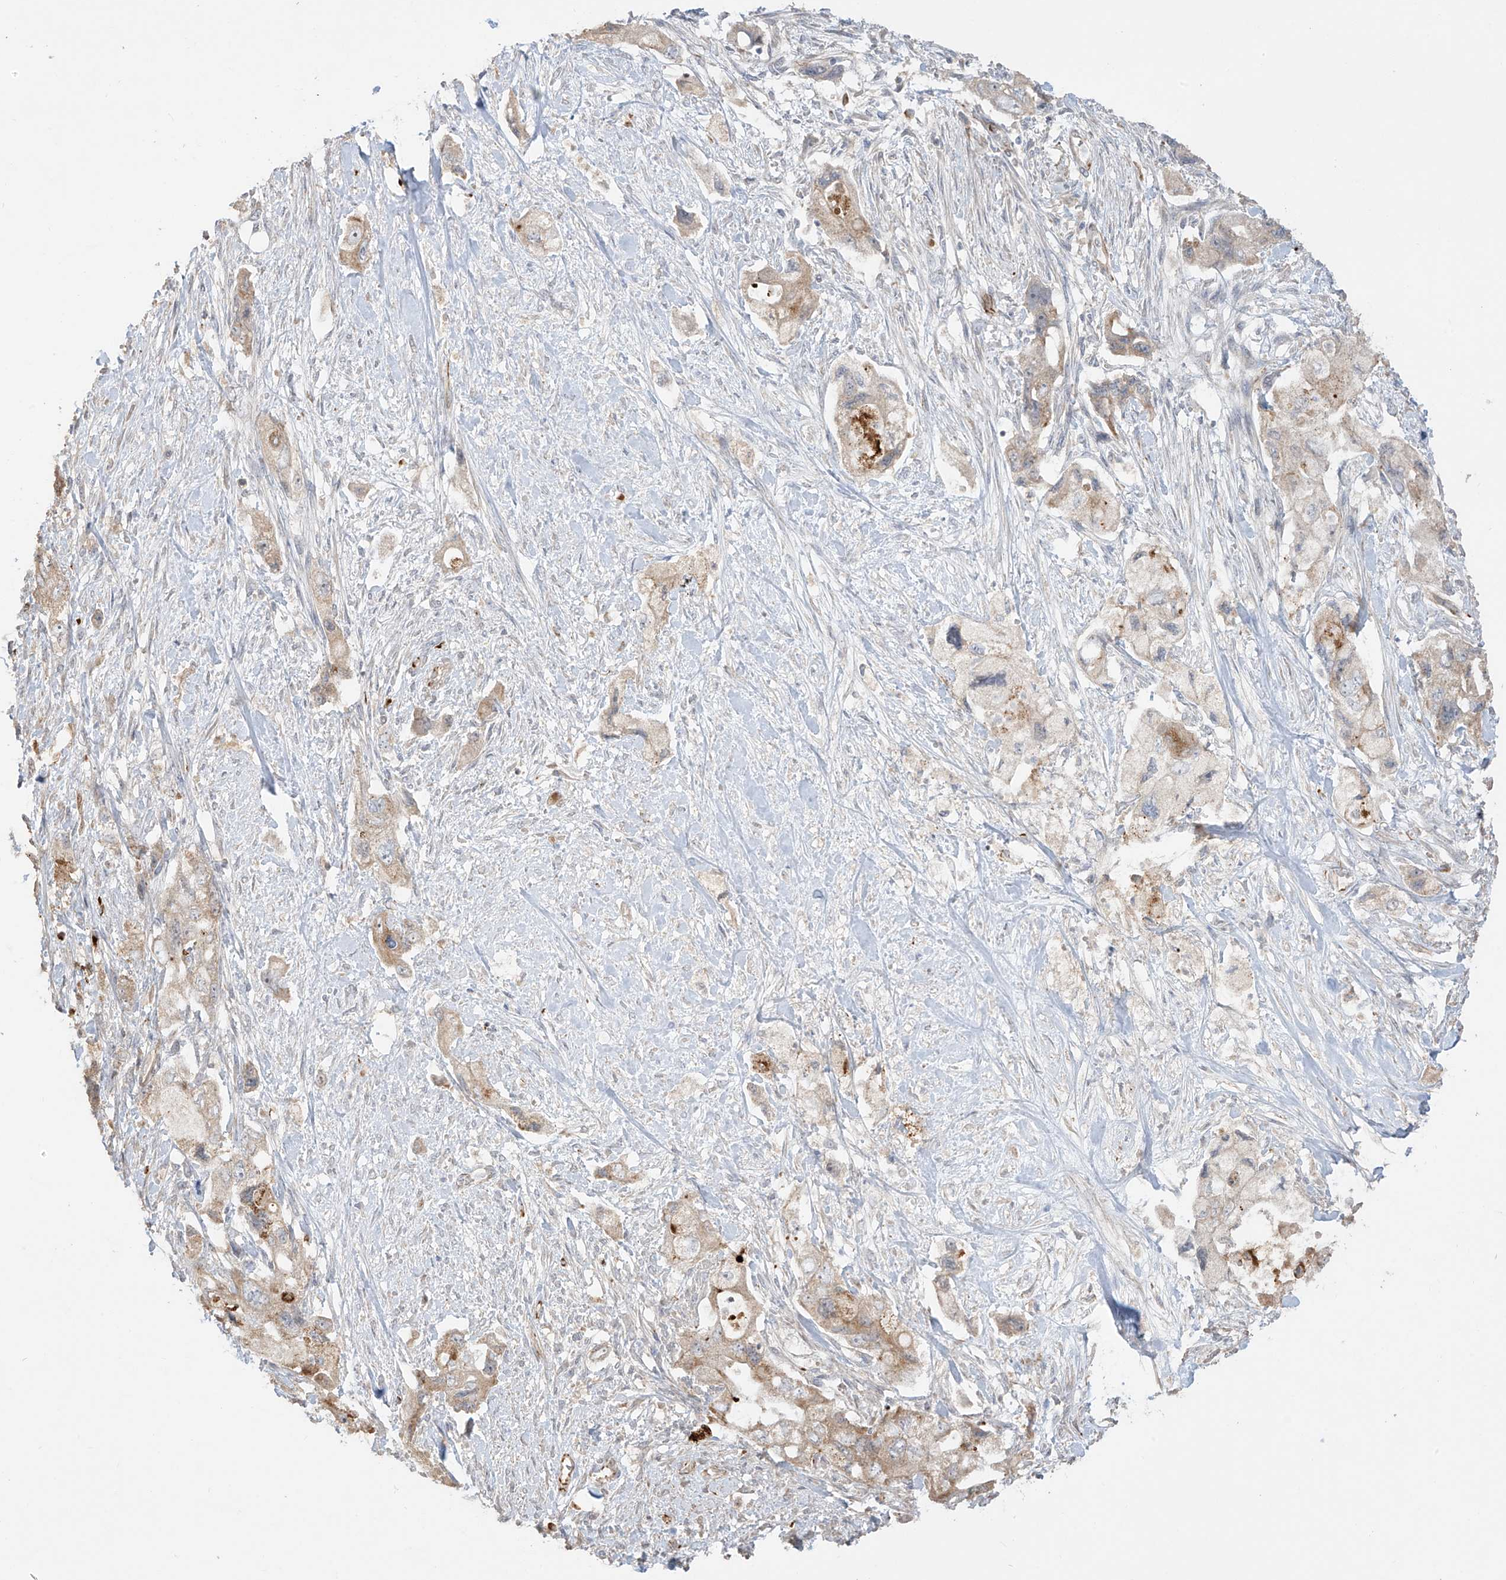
{"staining": {"intensity": "weak", "quantity": ">75%", "location": "cytoplasmic/membranous"}, "tissue": "pancreatic cancer", "cell_type": "Tumor cells", "image_type": "cancer", "snomed": [{"axis": "morphology", "description": "Adenocarcinoma, NOS"}, {"axis": "topography", "description": "Pancreas"}], "caption": "IHC (DAB) staining of adenocarcinoma (pancreatic) demonstrates weak cytoplasmic/membranous protein positivity in about >75% of tumor cells.", "gene": "DCDC2", "patient": {"sex": "female", "age": 73}}